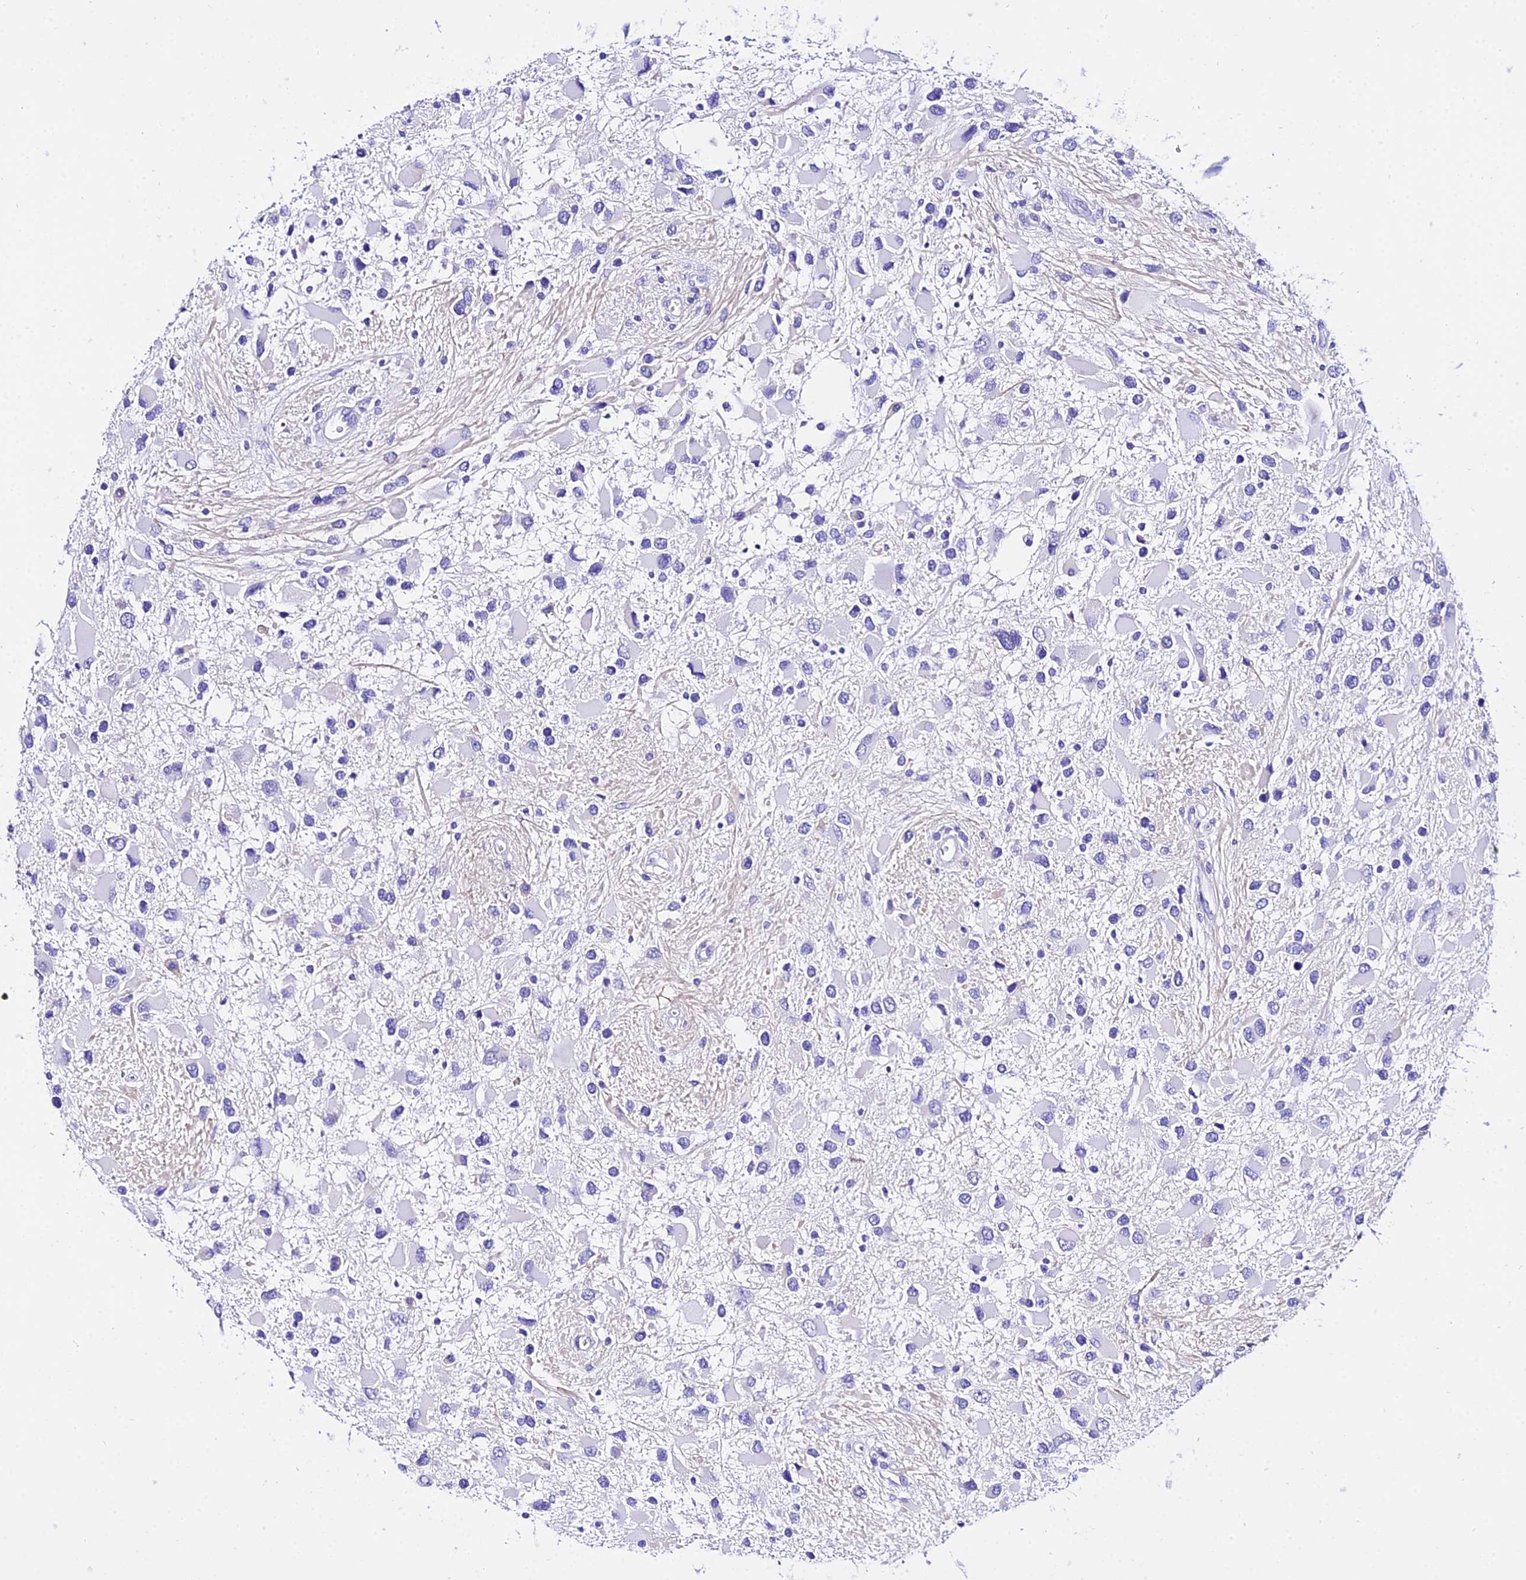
{"staining": {"intensity": "negative", "quantity": "none", "location": "none"}, "tissue": "glioma", "cell_type": "Tumor cells", "image_type": "cancer", "snomed": [{"axis": "morphology", "description": "Glioma, malignant, High grade"}, {"axis": "topography", "description": "Brain"}], "caption": "A photomicrograph of human glioma is negative for staining in tumor cells.", "gene": "TRMT44", "patient": {"sex": "male", "age": 53}}